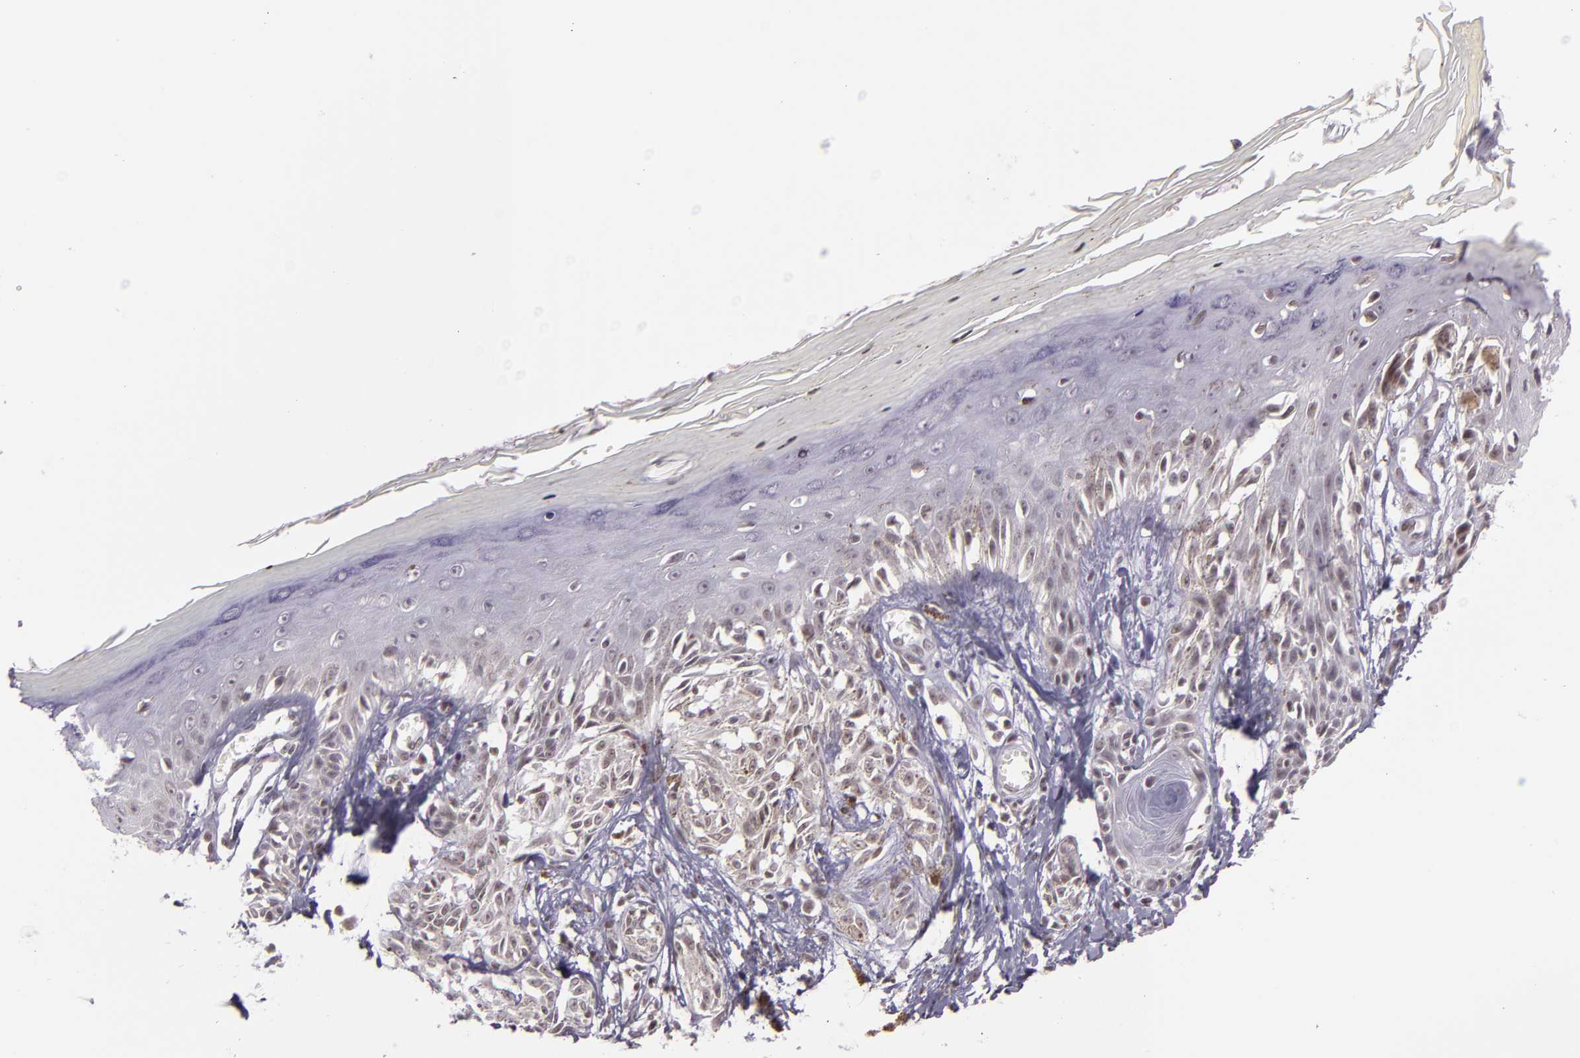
{"staining": {"intensity": "weak", "quantity": ">75%", "location": "cytoplasmic/membranous,nuclear"}, "tissue": "melanoma", "cell_type": "Tumor cells", "image_type": "cancer", "snomed": [{"axis": "morphology", "description": "Malignant melanoma, NOS"}, {"axis": "topography", "description": "Skin"}], "caption": "Tumor cells reveal low levels of weak cytoplasmic/membranous and nuclear positivity in about >75% of cells in human melanoma.", "gene": "ZFX", "patient": {"sex": "female", "age": 77}}